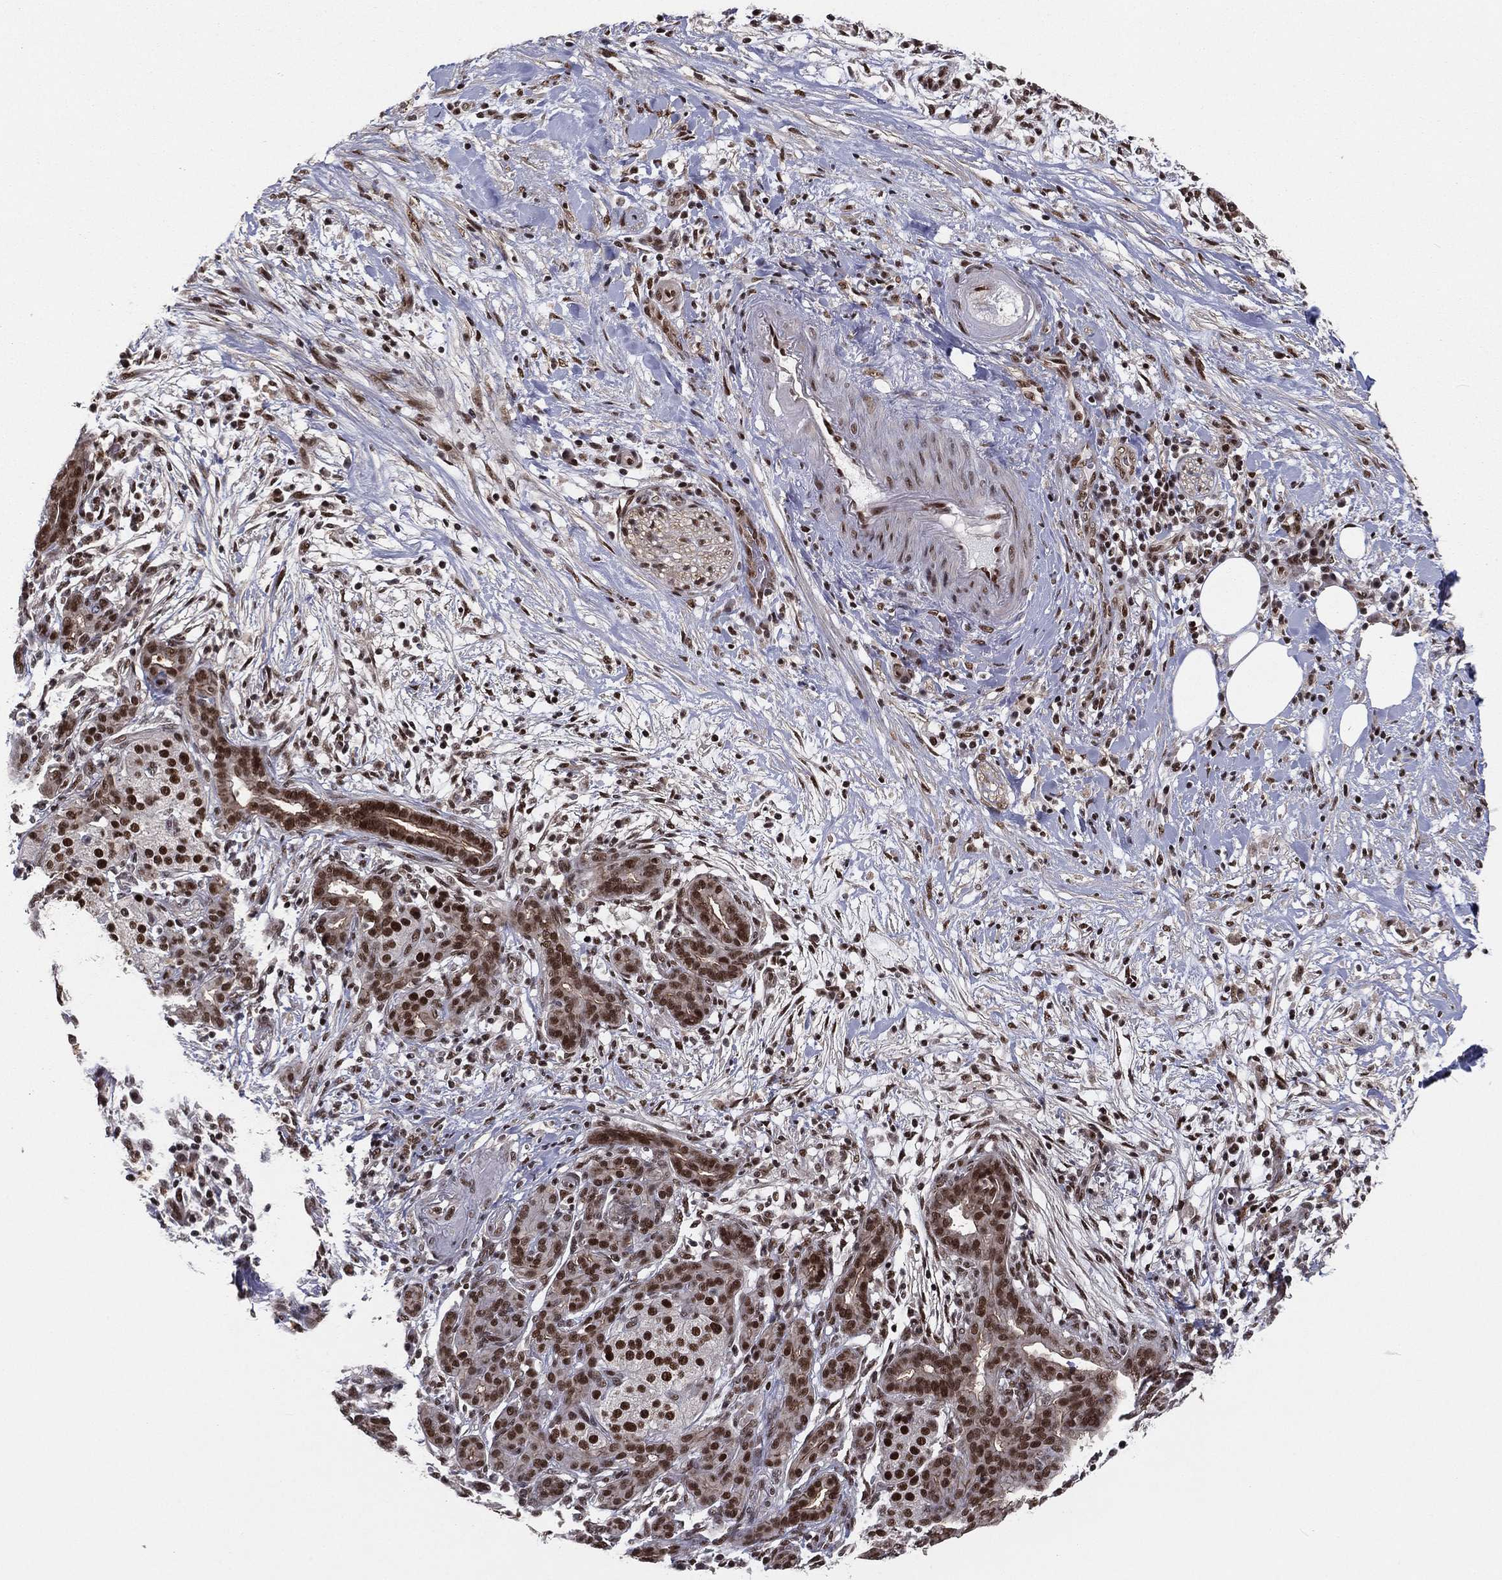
{"staining": {"intensity": "strong", "quantity": "25%-75%", "location": "nuclear"}, "tissue": "pancreatic cancer", "cell_type": "Tumor cells", "image_type": "cancer", "snomed": [{"axis": "morphology", "description": "Adenocarcinoma, NOS"}, {"axis": "topography", "description": "Pancreas"}], "caption": "The immunohistochemical stain labels strong nuclear expression in tumor cells of adenocarcinoma (pancreatic) tissue.", "gene": "GPALPP1", "patient": {"sex": "male", "age": 44}}